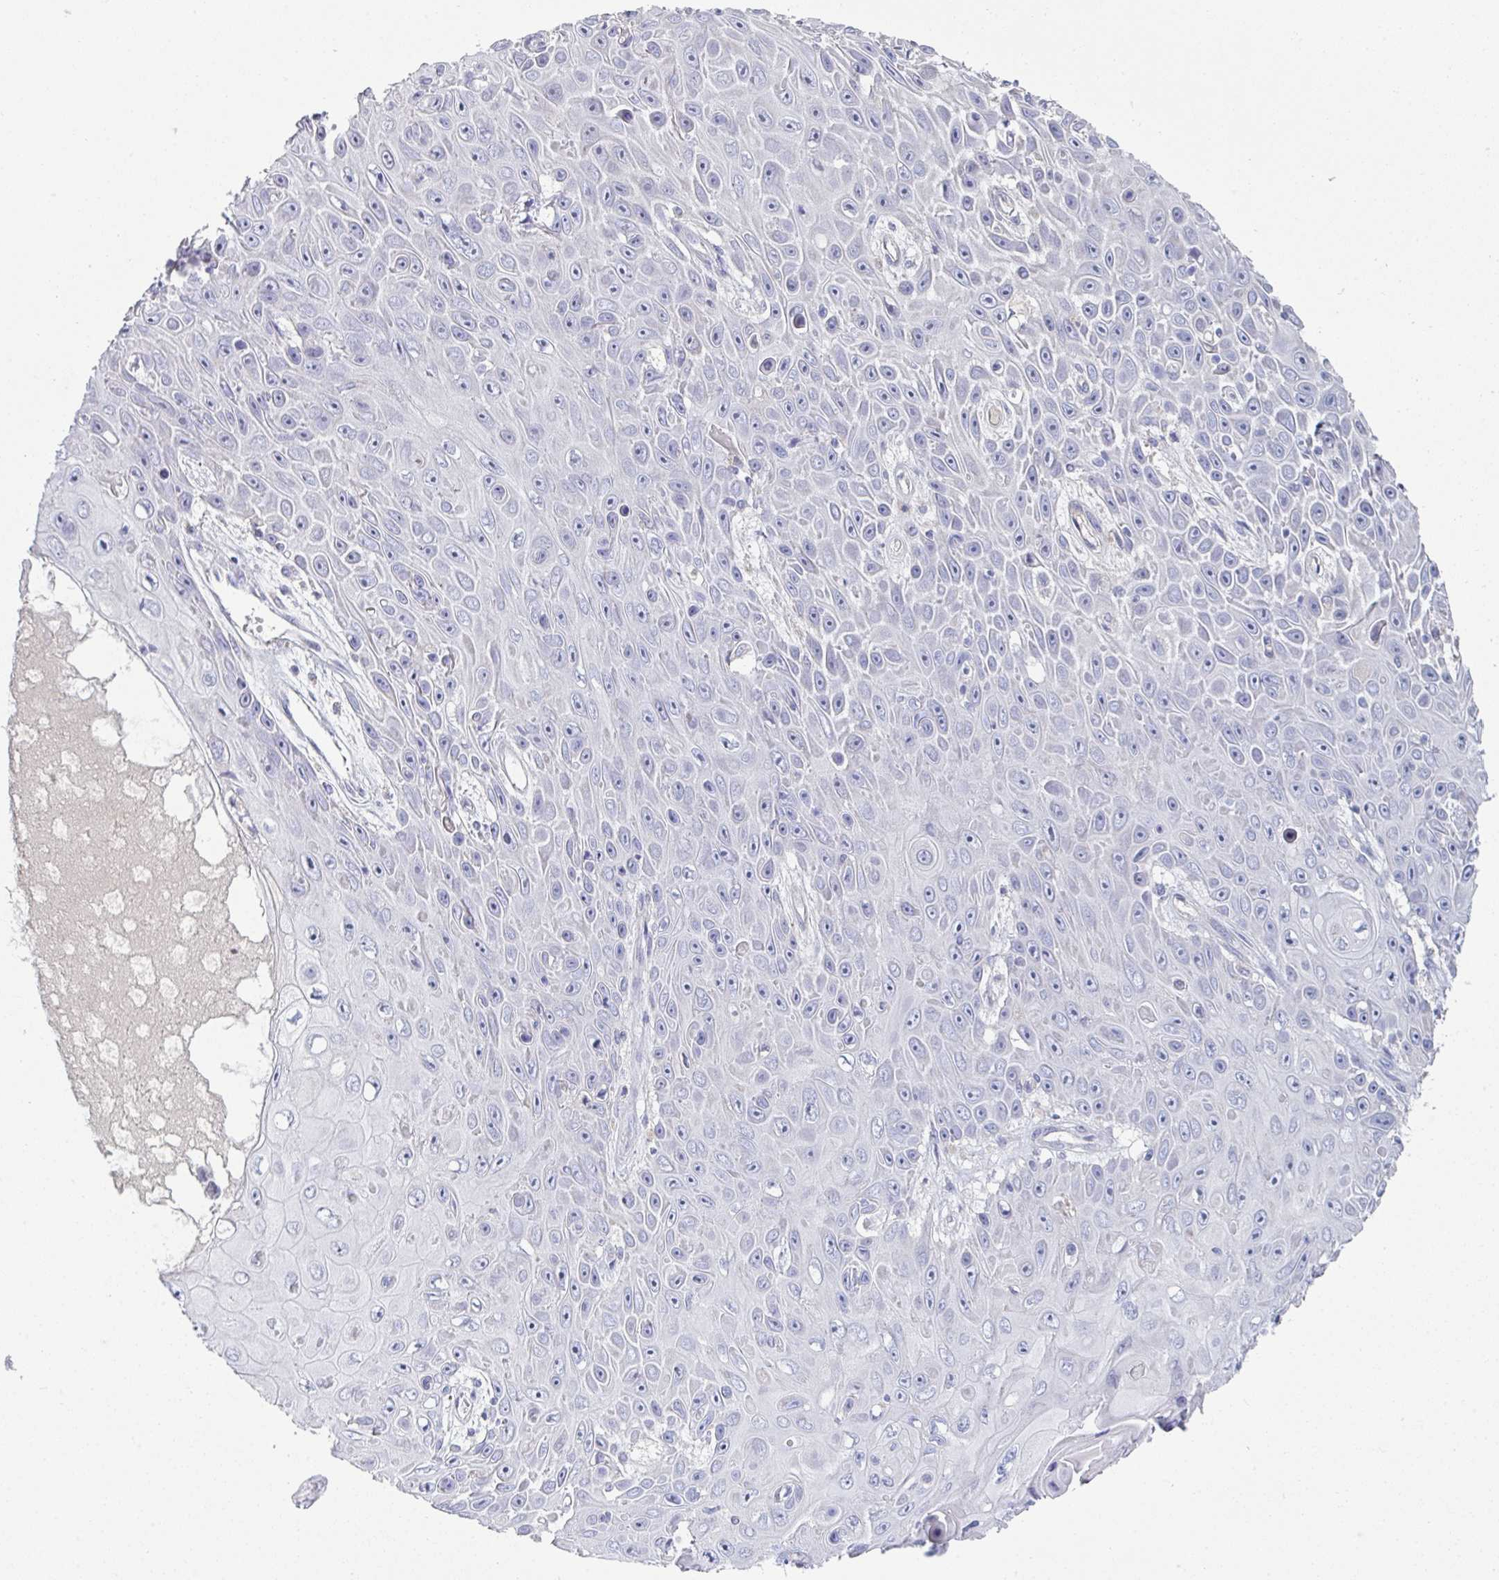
{"staining": {"intensity": "negative", "quantity": "none", "location": "none"}, "tissue": "skin cancer", "cell_type": "Tumor cells", "image_type": "cancer", "snomed": [{"axis": "morphology", "description": "Squamous cell carcinoma, NOS"}, {"axis": "topography", "description": "Skin"}], "caption": "Immunohistochemistry image of human skin cancer stained for a protein (brown), which exhibits no staining in tumor cells.", "gene": "HGFAC", "patient": {"sex": "male", "age": 82}}